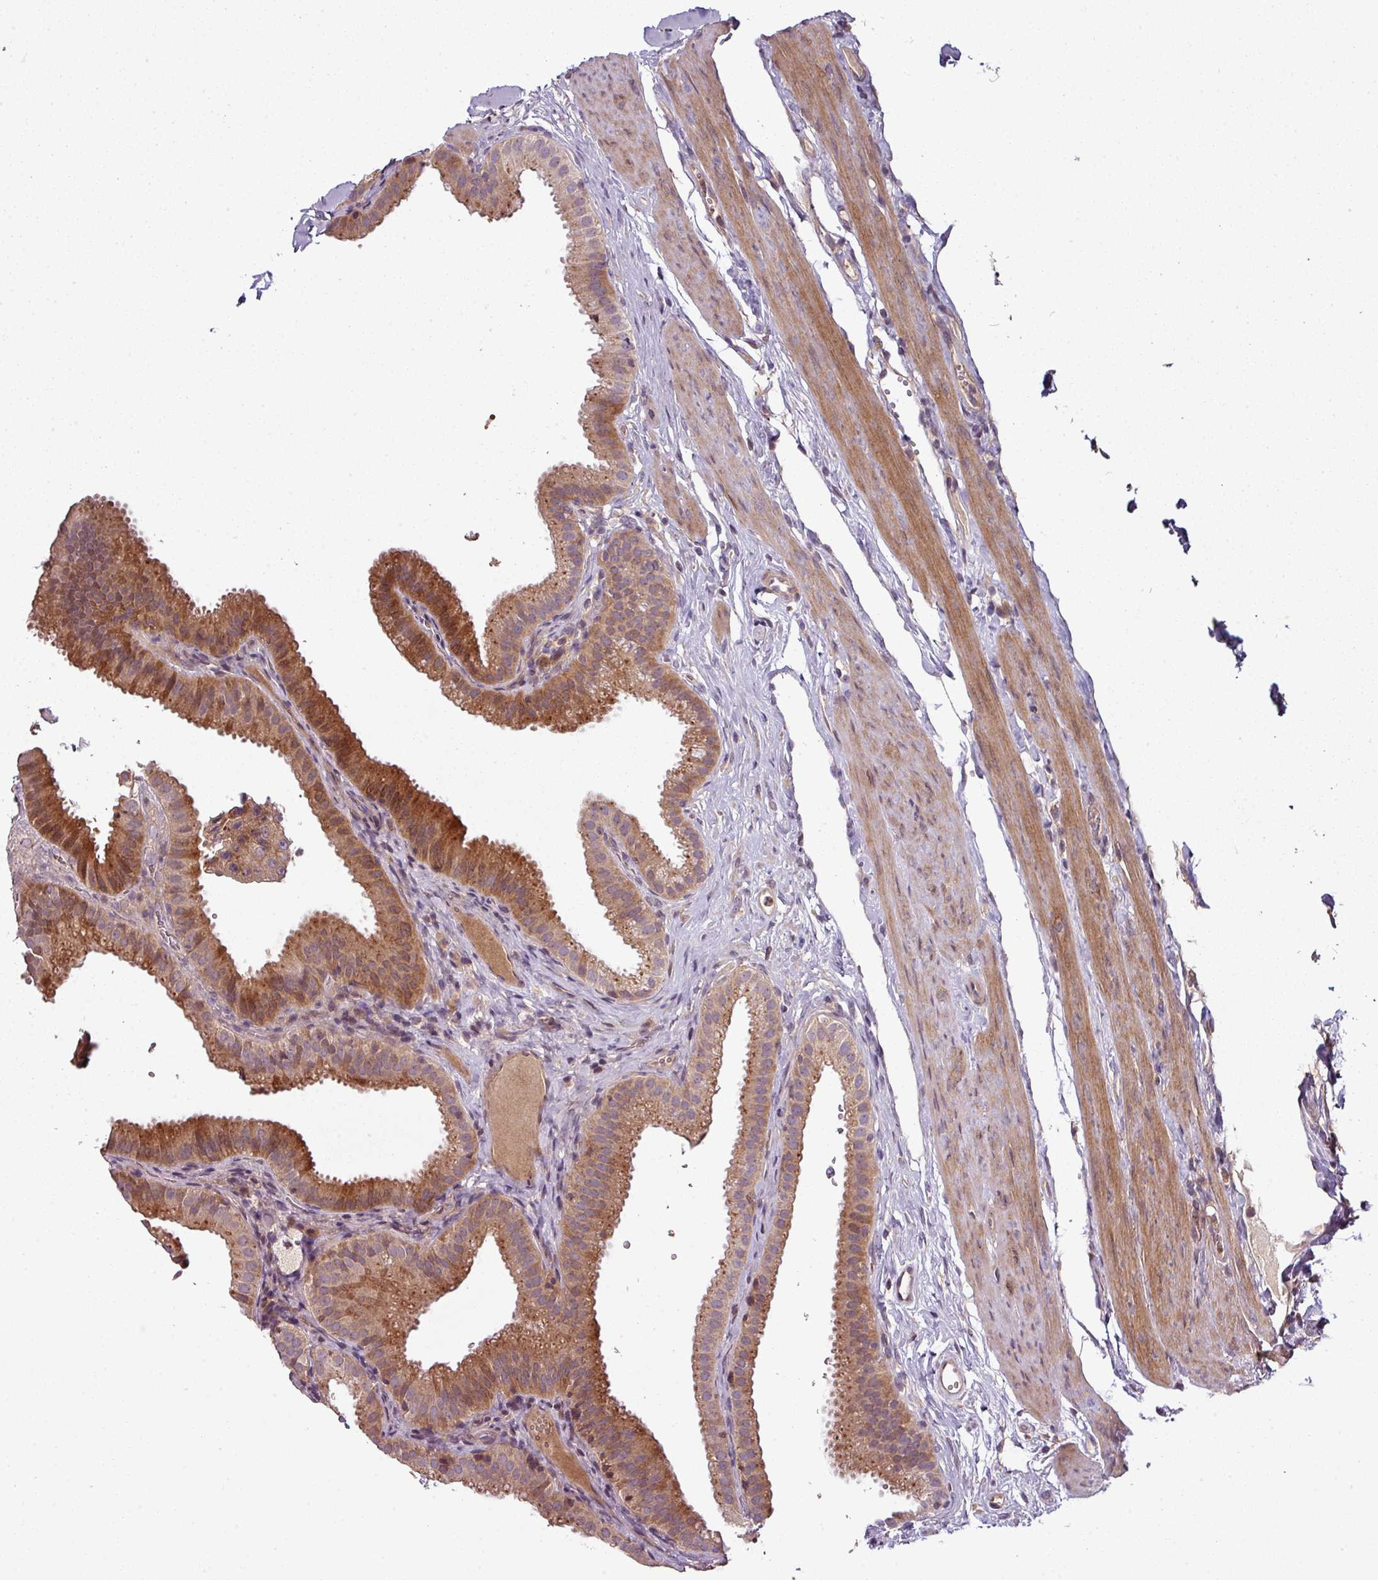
{"staining": {"intensity": "strong", "quantity": ">75%", "location": "cytoplasmic/membranous"}, "tissue": "gallbladder", "cell_type": "Glandular cells", "image_type": "normal", "snomed": [{"axis": "morphology", "description": "Normal tissue, NOS"}, {"axis": "topography", "description": "Gallbladder"}], "caption": "Immunohistochemistry micrograph of benign gallbladder stained for a protein (brown), which displays high levels of strong cytoplasmic/membranous positivity in approximately >75% of glandular cells.", "gene": "GSKIP", "patient": {"sex": "female", "age": 61}}